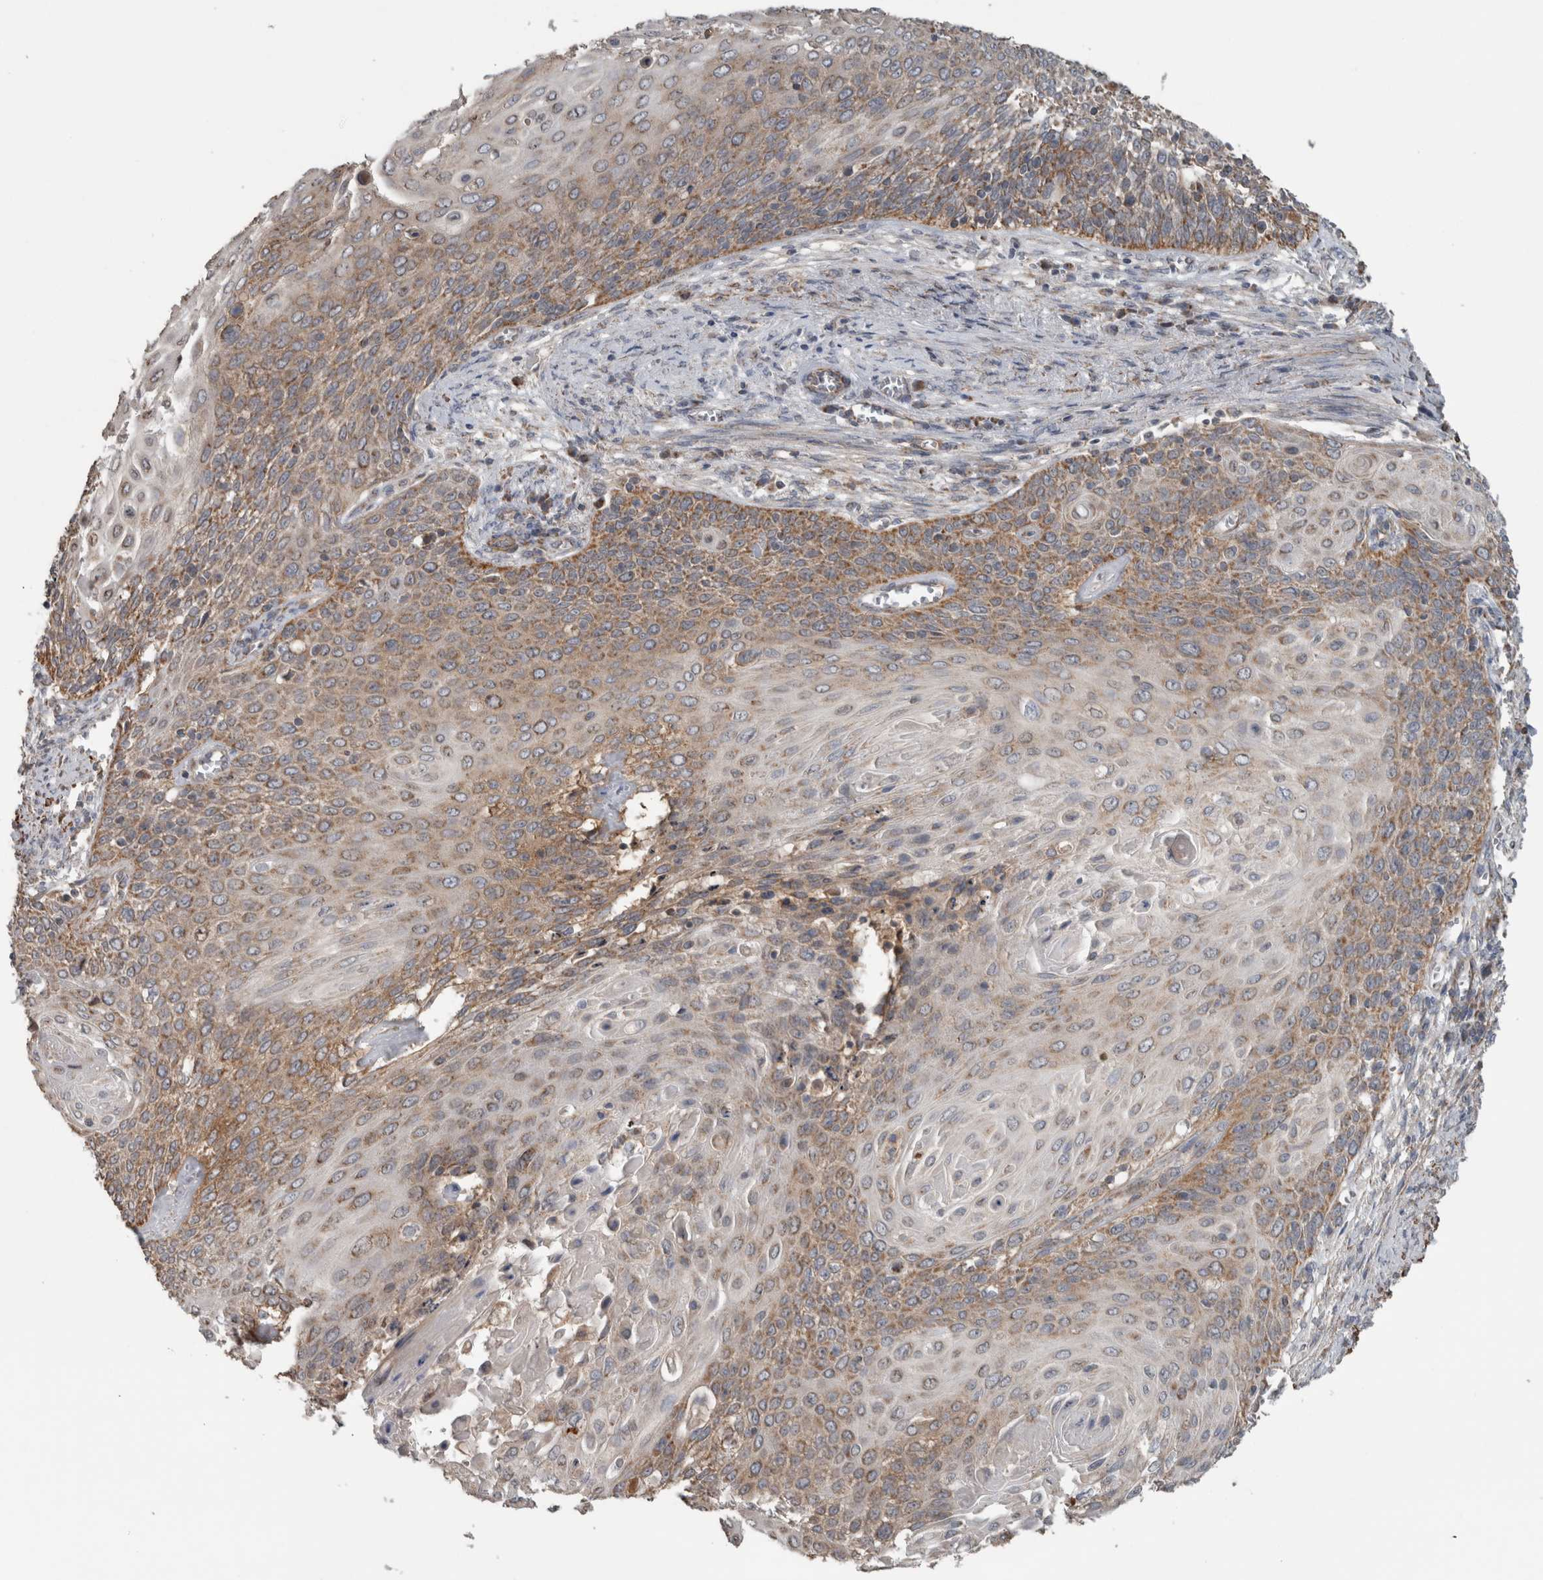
{"staining": {"intensity": "moderate", "quantity": ">75%", "location": "cytoplasmic/membranous"}, "tissue": "cervical cancer", "cell_type": "Tumor cells", "image_type": "cancer", "snomed": [{"axis": "morphology", "description": "Squamous cell carcinoma, NOS"}, {"axis": "topography", "description": "Cervix"}], "caption": "A micrograph of human cervical cancer (squamous cell carcinoma) stained for a protein displays moderate cytoplasmic/membranous brown staining in tumor cells.", "gene": "ARMC1", "patient": {"sex": "female", "age": 39}}